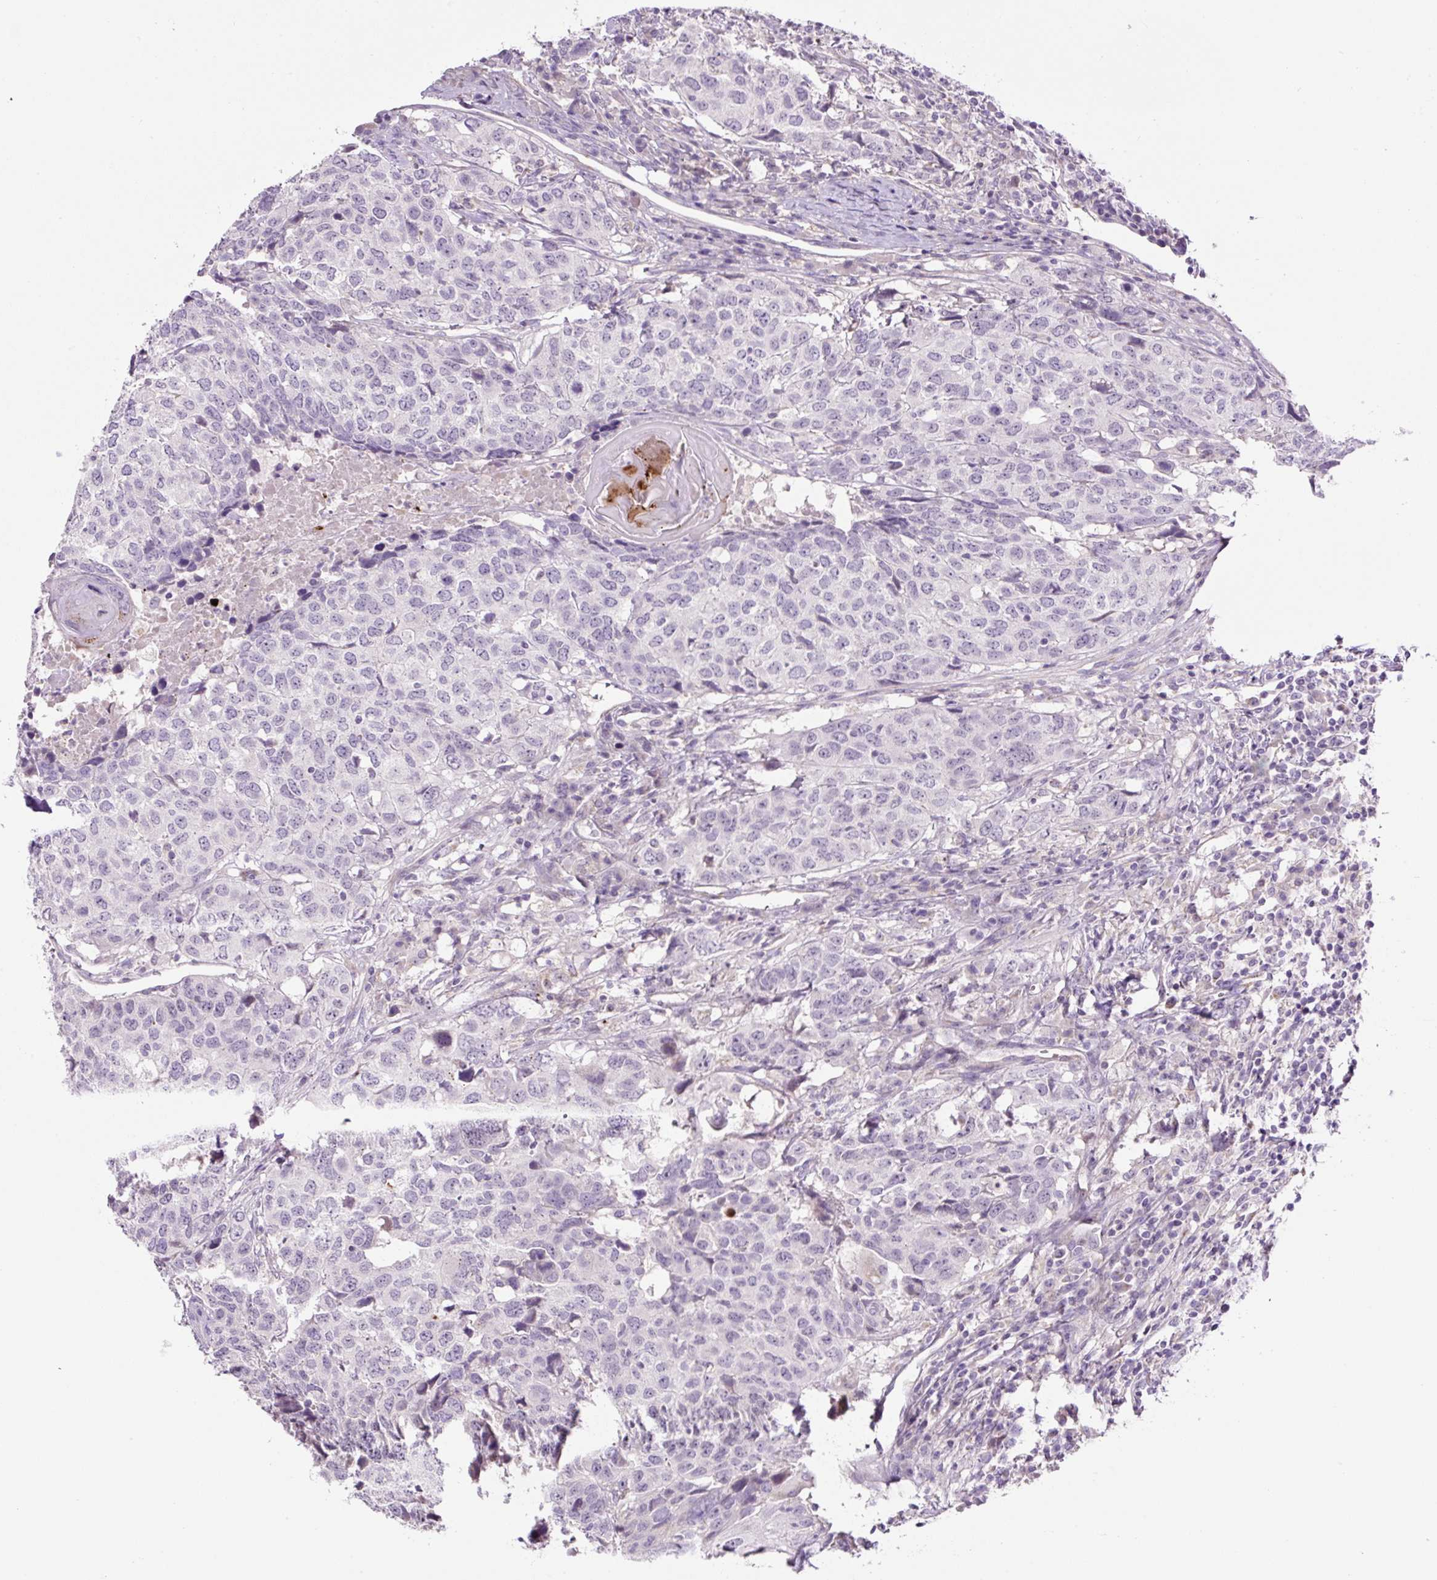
{"staining": {"intensity": "negative", "quantity": "none", "location": "none"}, "tissue": "head and neck cancer", "cell_type": "Tumor cells", "image_type": "cancer", "snomed": [{"axis": "morphology", "description": "Normal tissue, NOS"}, {"axis": "morphology", "description": "Squamous cell carcinoma, NOS"}, {"axis": "topography", "description": "Skeletal muscle"}, {"axis": "topography", "description": "Vascular tissue"}, {"axis": "topography", "description": "Peripheral nerve tissue"}, {"axis": "topography", "description": "Head-Neck"}], "caption": "DAB (3,3'-diaminobenzidine) immunohistochemical staining of human head and neck cancer (squamous cell carcinoma) reveals no significant positivity in tumor cells.", "gene": "OGDHL", "patient": {"sex": "male", "age": 66}}